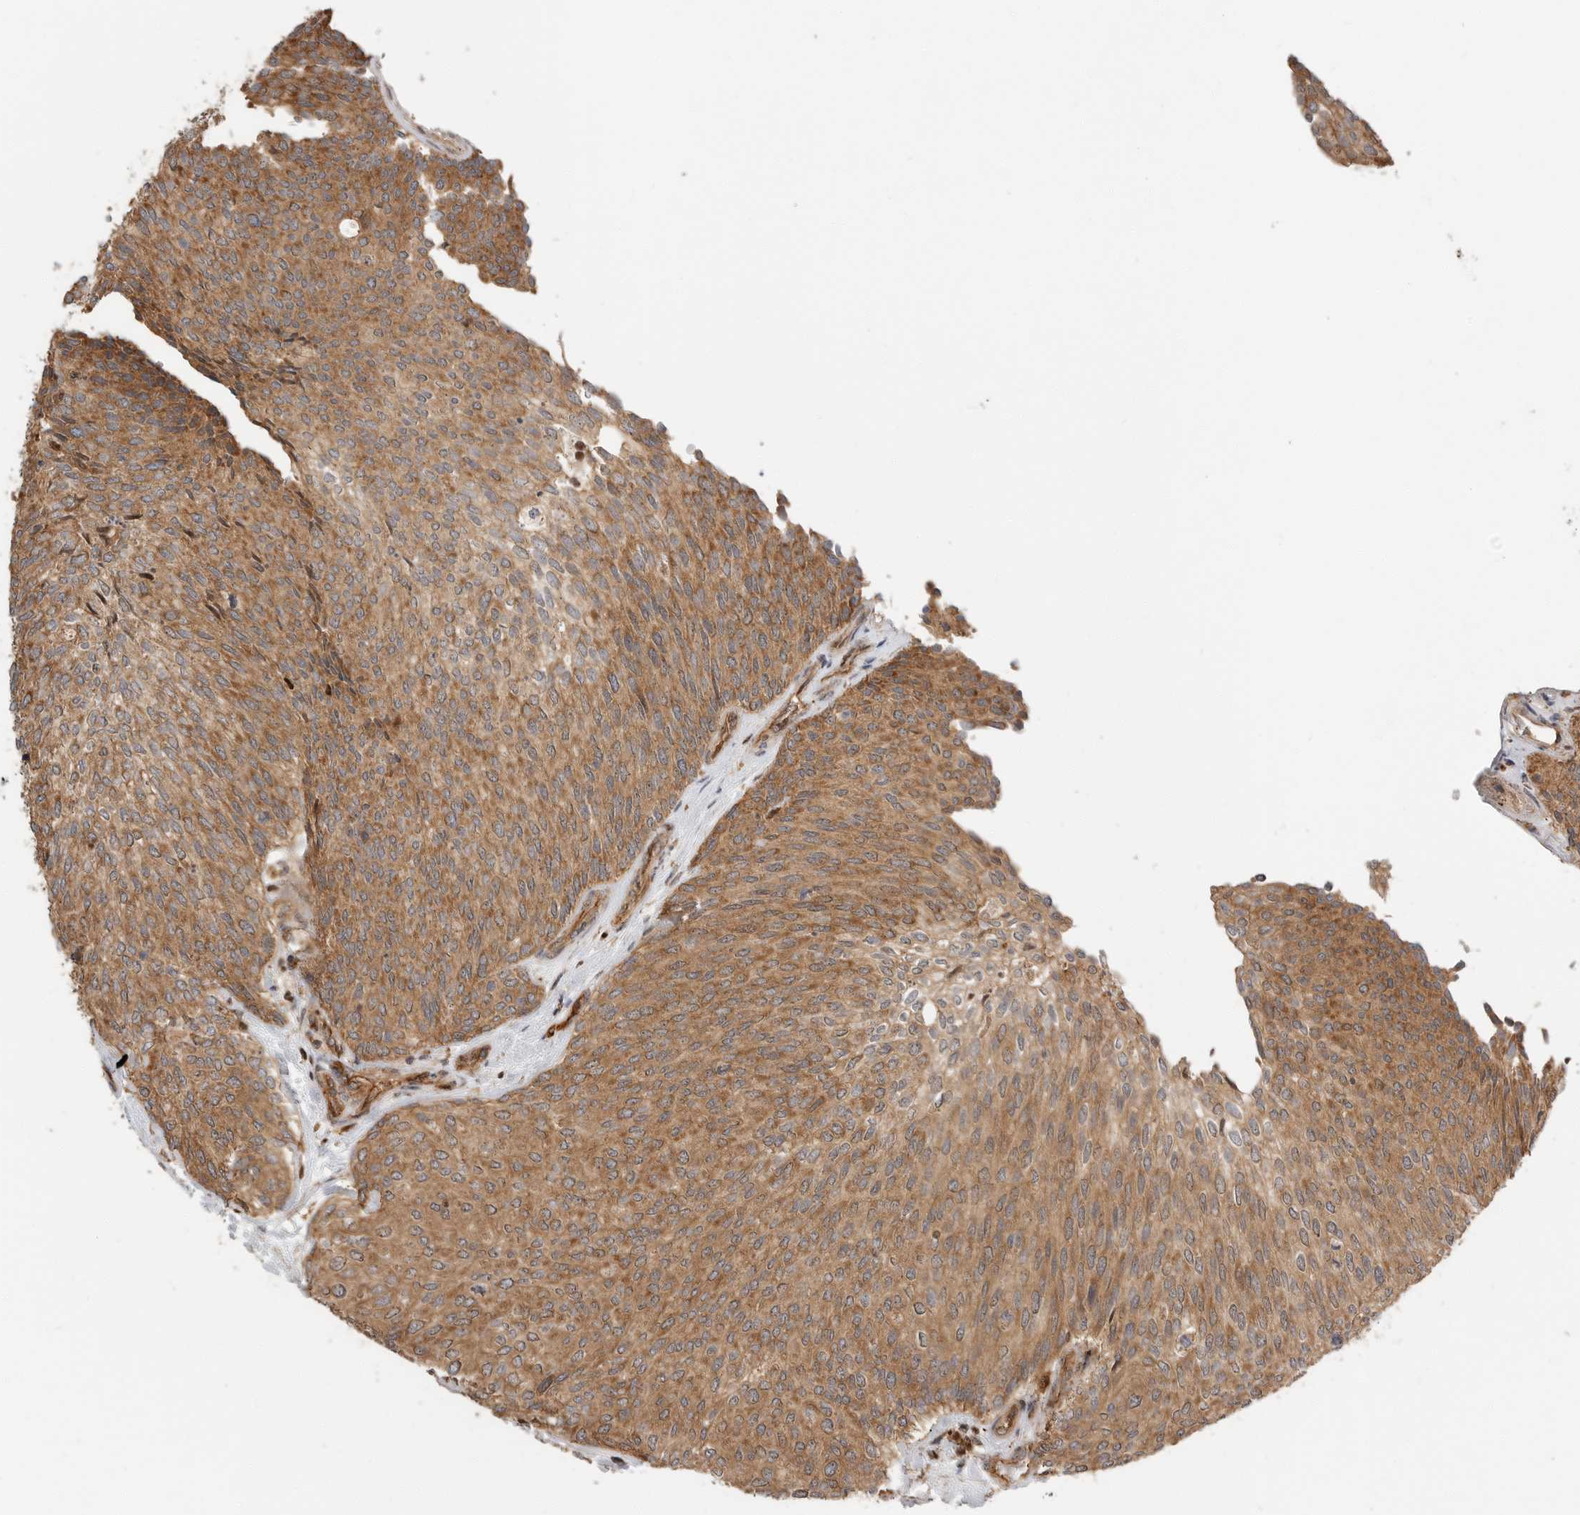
{"staining": {"intensity": "moderate", "quantity": ">75%", "location": "cytoplasmic/membranous"}, "tissue": "urothelial cancer", "cell_type": "Tumor cells", "image_type": "cancer", "snomed": [{"axis": "morphology", "description": "Urothelial carcinoma, Low grade"}, {"axis": "topography", "description": "Urinary bladder"}], "caption": "Immunohistochemical staining of human urothelial cancer displays moderate cytoplasmic/membranous protein staining in approximately >75% of tumor cells.", "gene": "STRAP", "patient": {"sex": "female", "age": 79}}